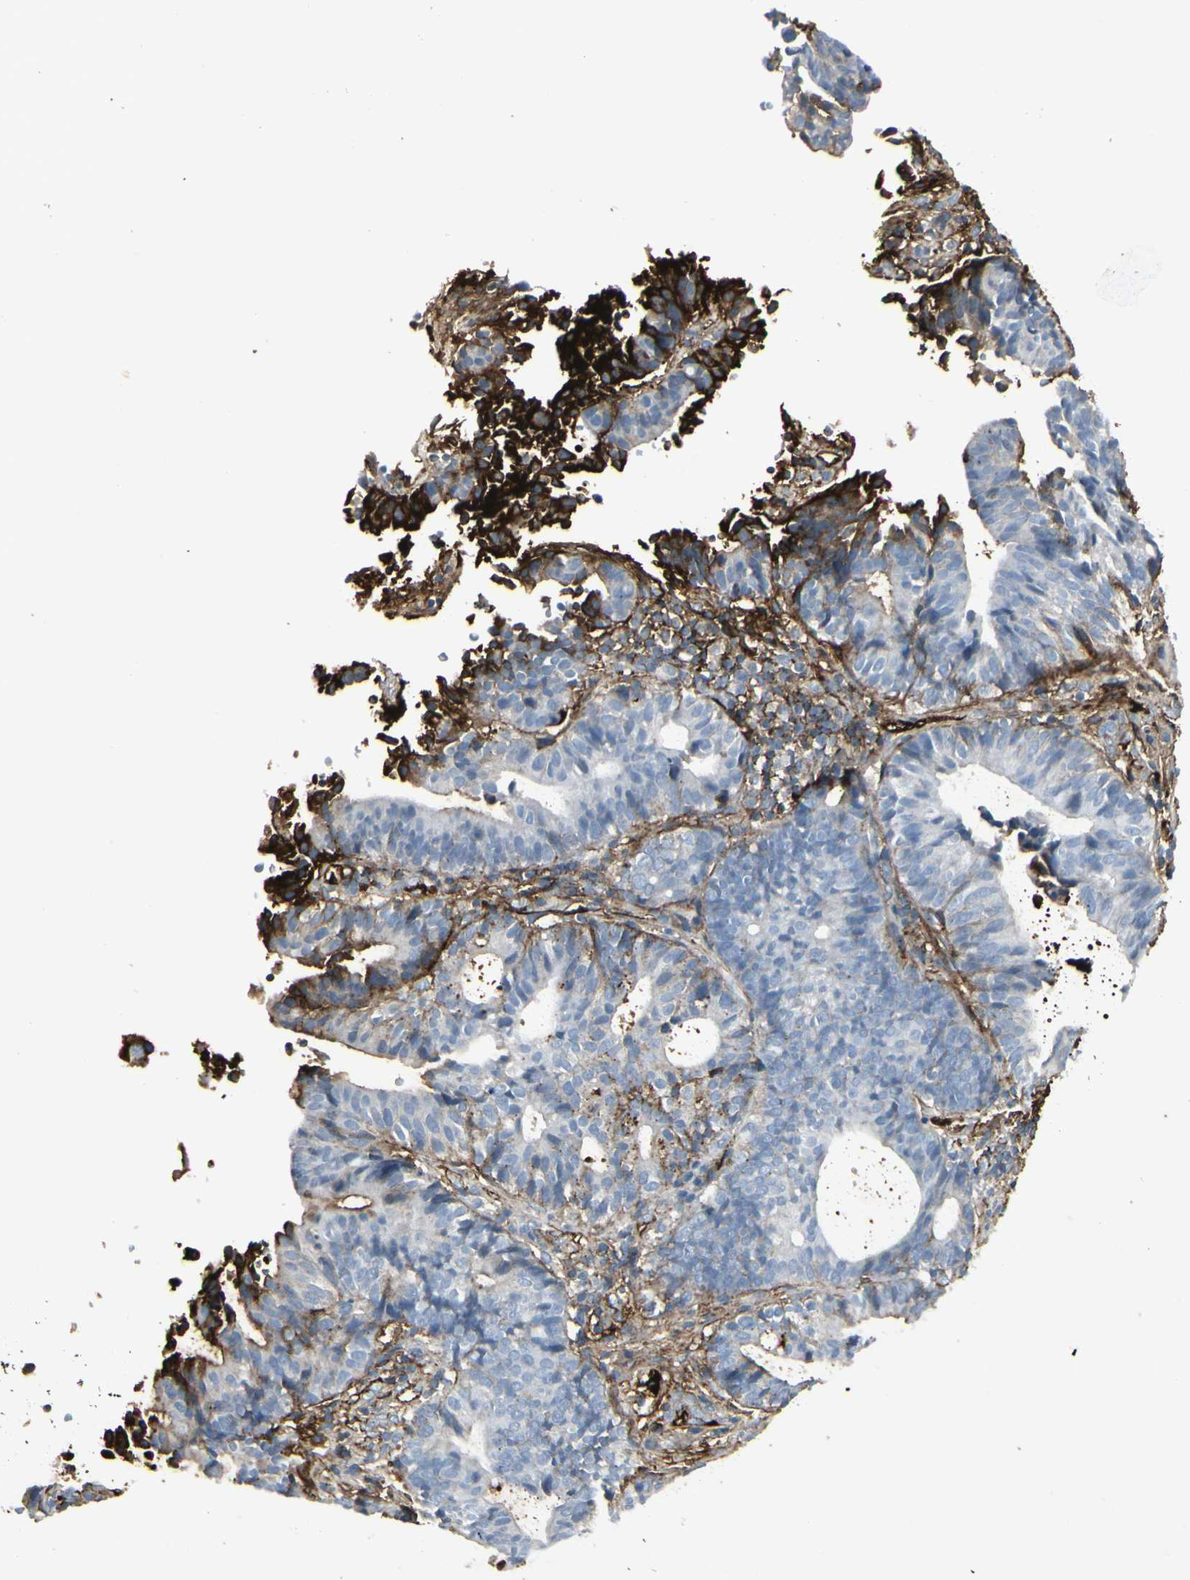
{"staining": {"intensity": "strong", "quantity": "25%-75%", "location": "cytoplasmic/membranous"}, "tissue": "endometrial cancer", "cell_type": "Tumor cells", "image_type": "cancer", "snomed": [{"axis": "morphology", "description": "Adenocarcinoma, NOS"}, {"axis": "topography", "description": "Uterus"}], "caption": "A histopathology image of human endometrial adenocarcinoma stained for a protein exhibits strong cytoplasmic/membranous brown staining in tumor cells.", "gene": "IGHM", "patient": {"sex": "female", "age": 83}}